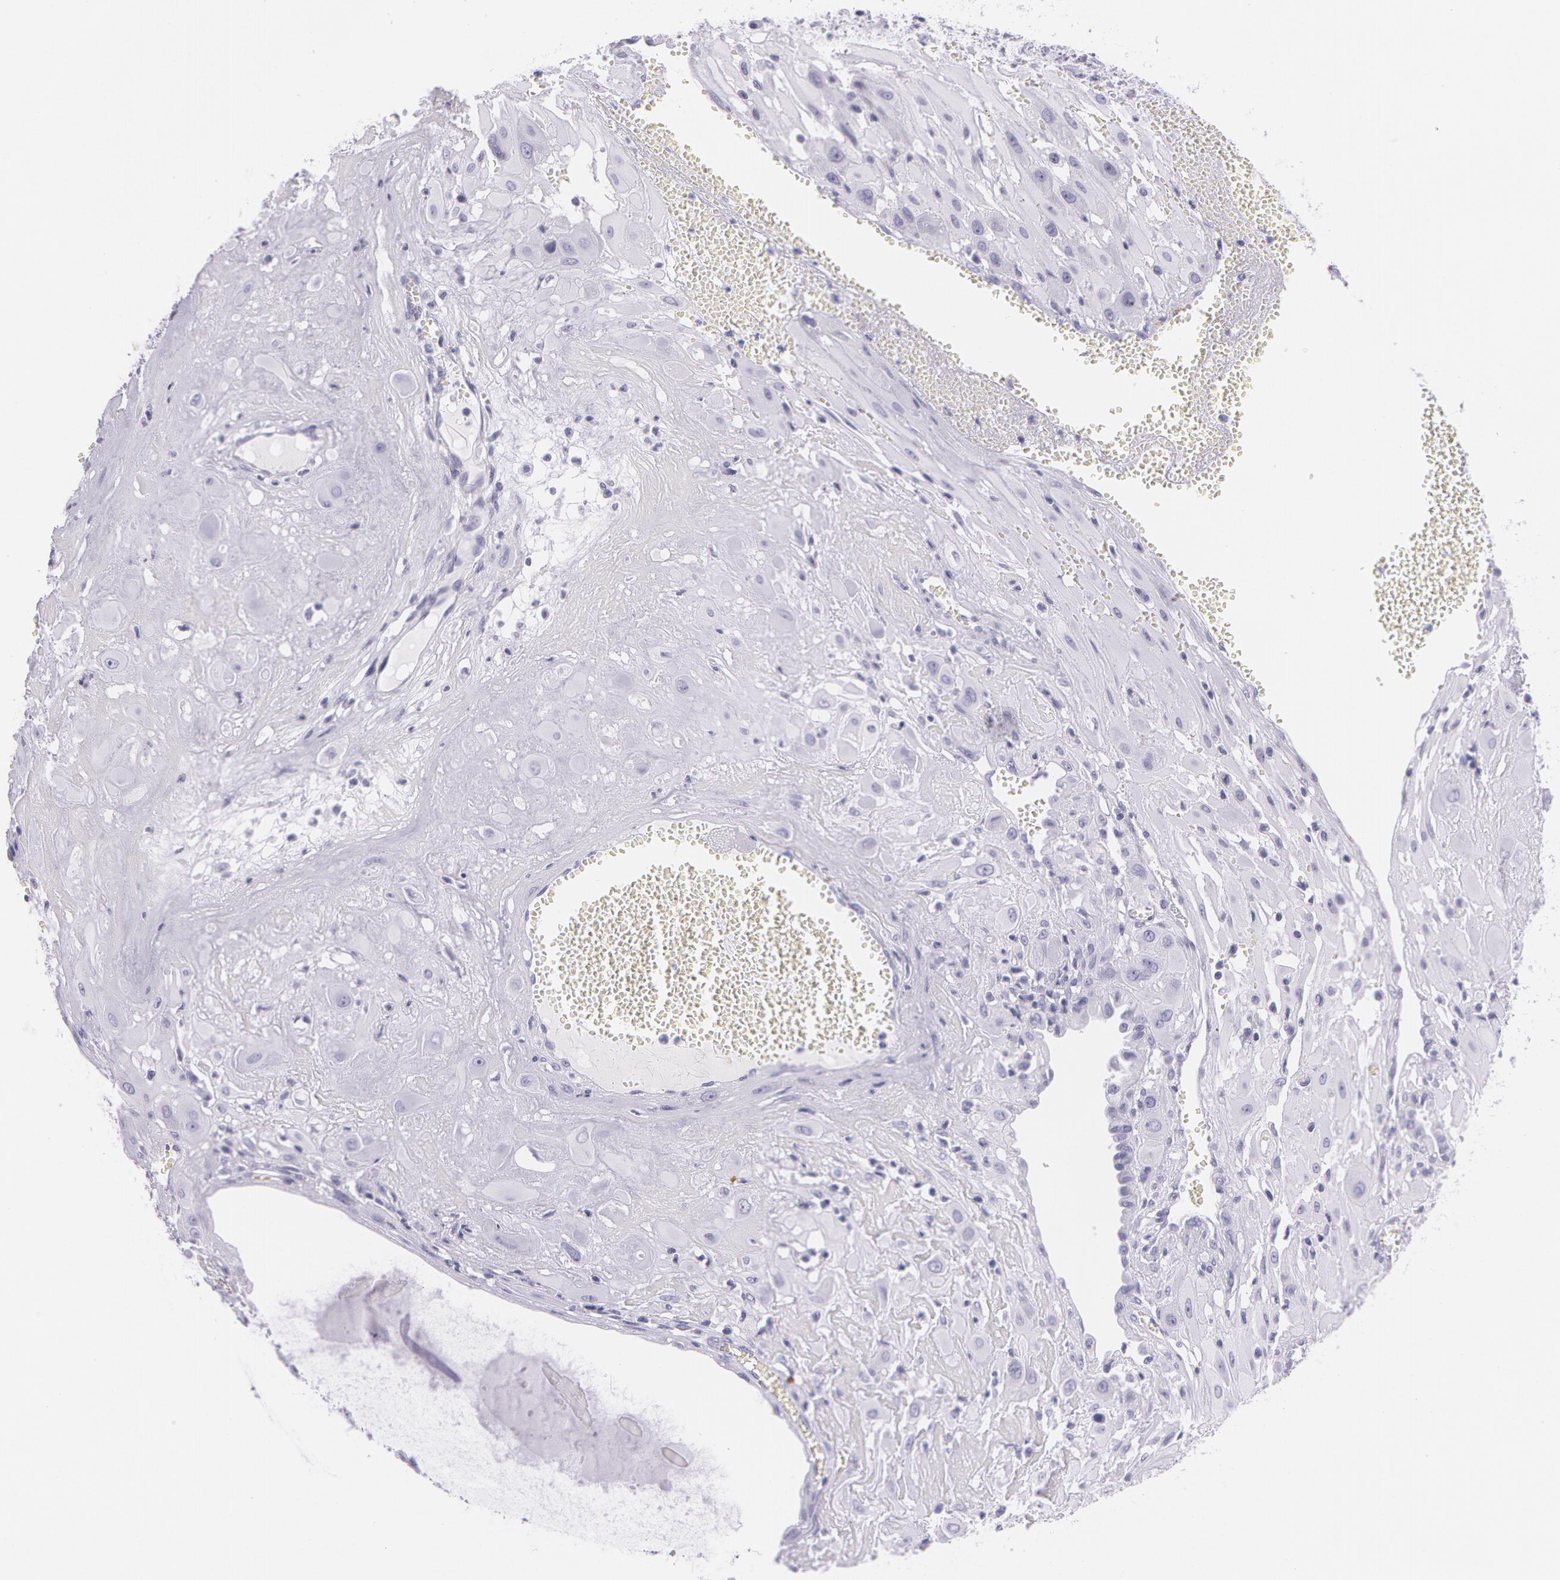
{"staining": {"intensity": "negative", "quantity": "none", "location": "none"}, "tissue": "cervical cancer", "cell_type": "Tumor cells", "image_type": "cancer", "snomed": [{"axis": "morphology", "description": "Squamous cell carcinoma, NOS"}, {"axis": "topography", "description": "Cervix"}], "caption": "Protein analysis of cervical squamous cell carcinoma shows no significant expression in tumor cells.", "gene": "SNCG", "patient": {"sex": "female", "age": 34}}